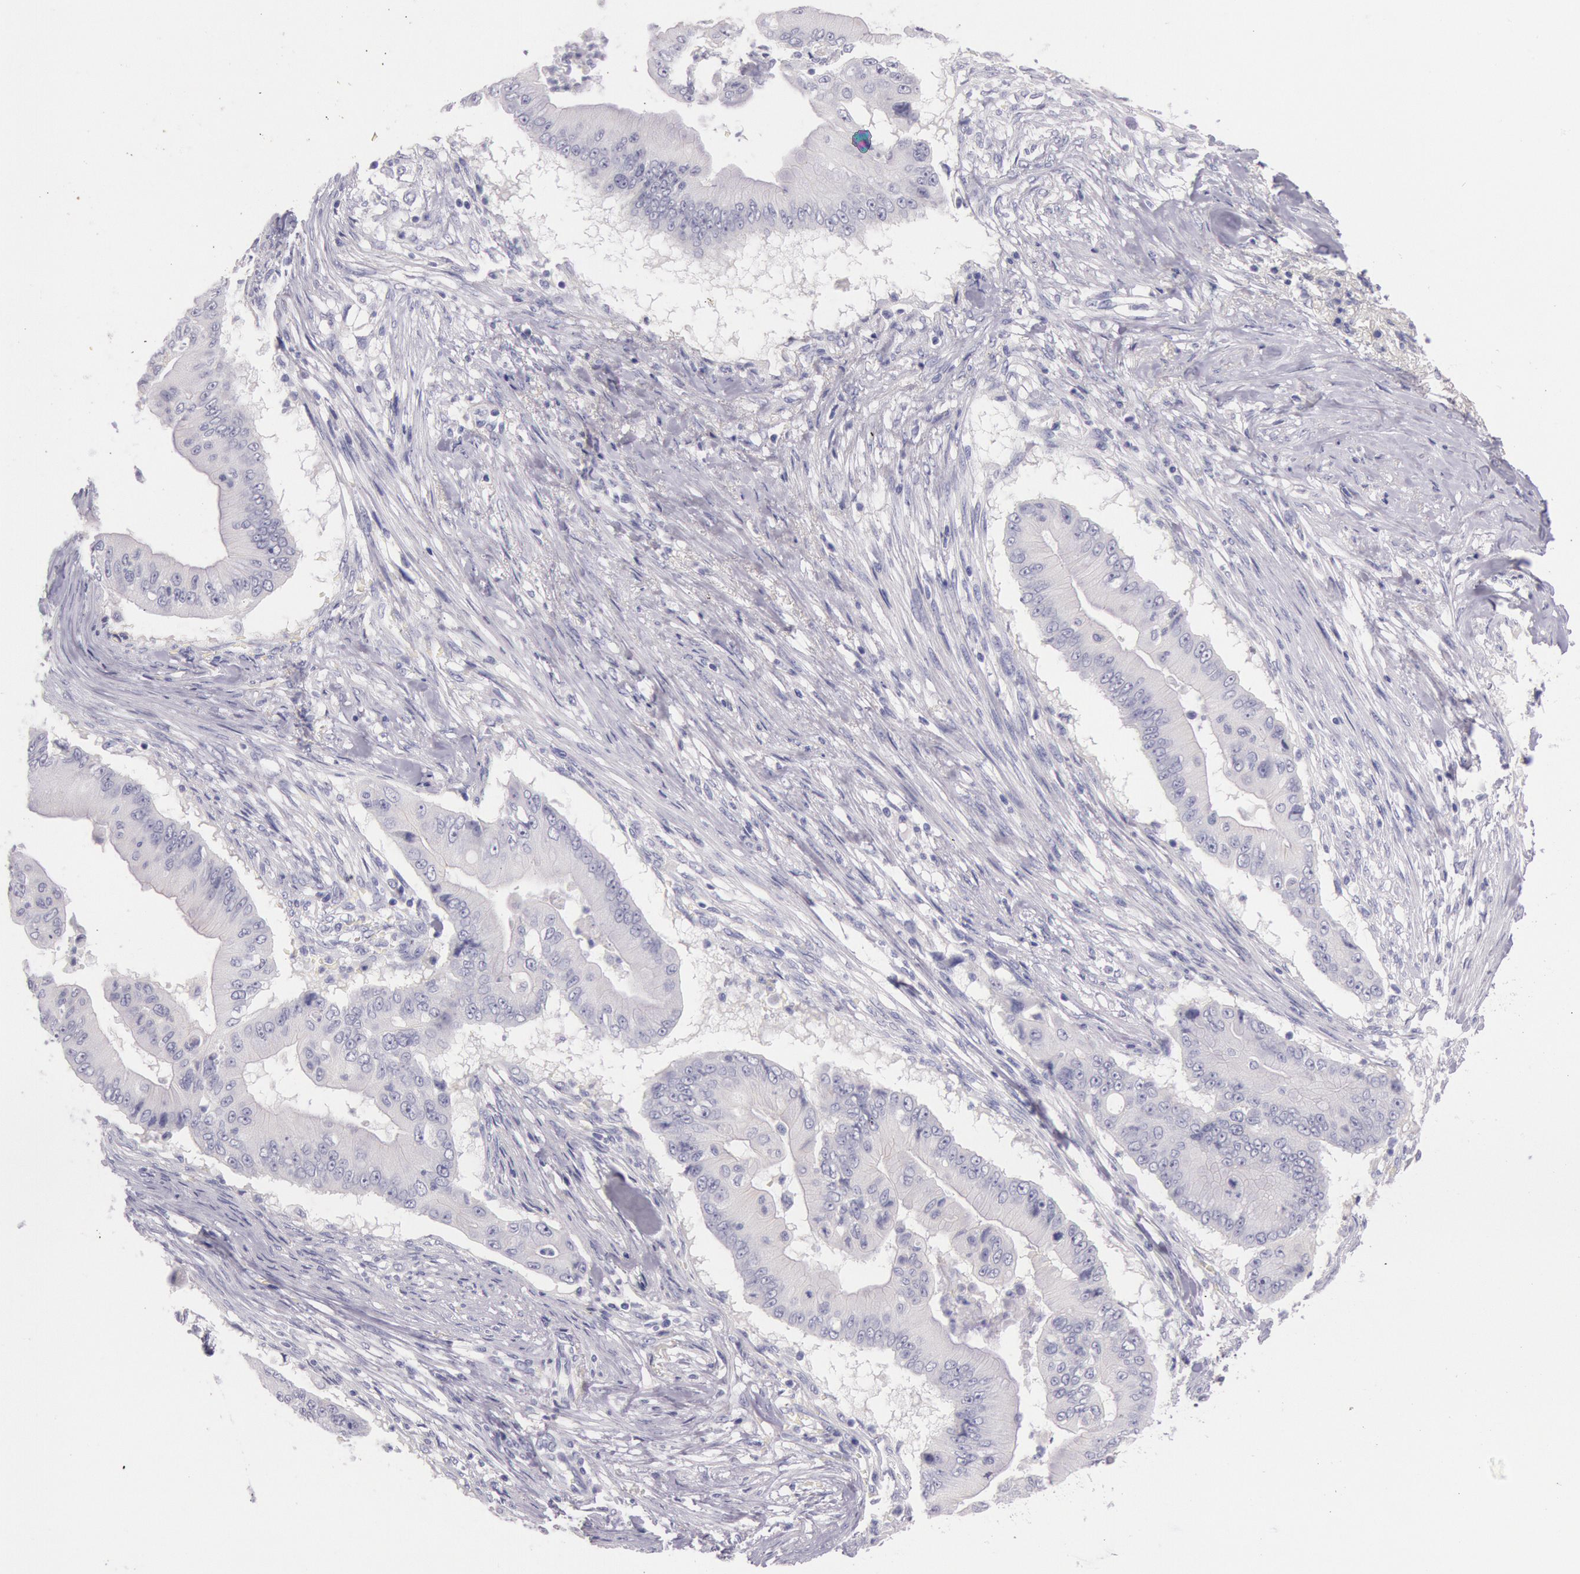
{"staining": {"intensity": "negative", "quantity": "none", "location": "none"}, "tissue": "pancreatic cancer", "cell_type": "Tumor cells", "image_type": "cancer", "snomed": [{"axis": "morphology", "description": "Adenocarcinoma, NOS"}, {"axis": "topography", "description": "Pancreas"}], "caption": "Pancreatic cancer (adenocarcinoma) was stained to show a protein in brown. There is no significant positivity in tumor cells.", "gene": "EGFR", "patient": {"sex": "male", "age": 62}}